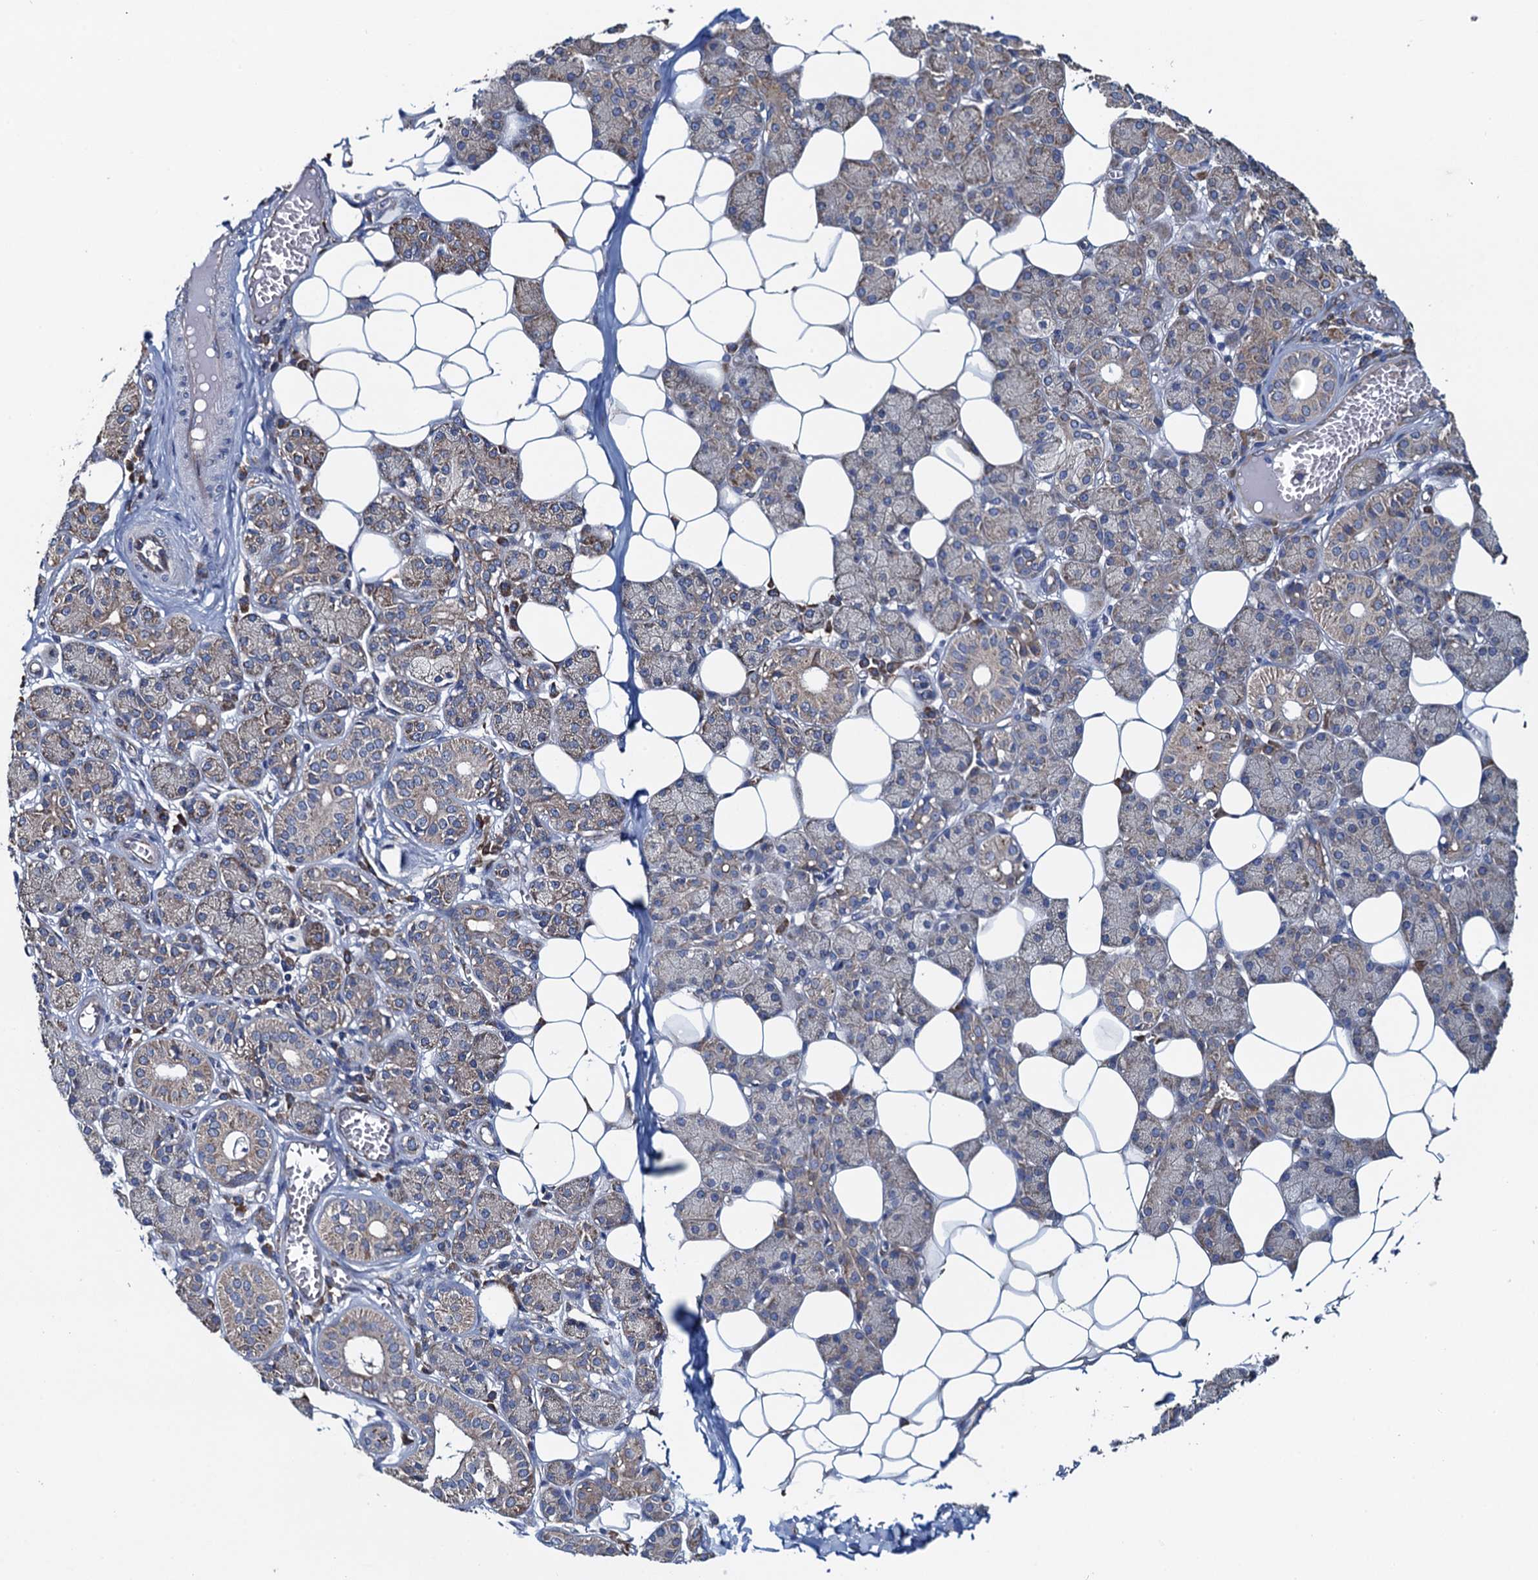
{"staining": {"intensity": "moderate", "quantity": "<25%", "location": "cytoplasmic/membranous"}, "tissue": "salivary gland", "cell_type": "Glandular cells", "image_type": "normal", "snomed": [{"axis": "morphology", "description": "Normal tissue, NOS"}, {"axis": "topography", "description": "Salivary gland"}], "caption": "Normal salivary gland displays moderate cytoplasmic/membranous expression in approximately <25% of glandular cells, visualized by immunohistochemistry. (DAB IHC, brown staining for protein, blue staining for nuclei).", "gene": "ADCY9", "patient": {"sex": "female", "age": 33}}